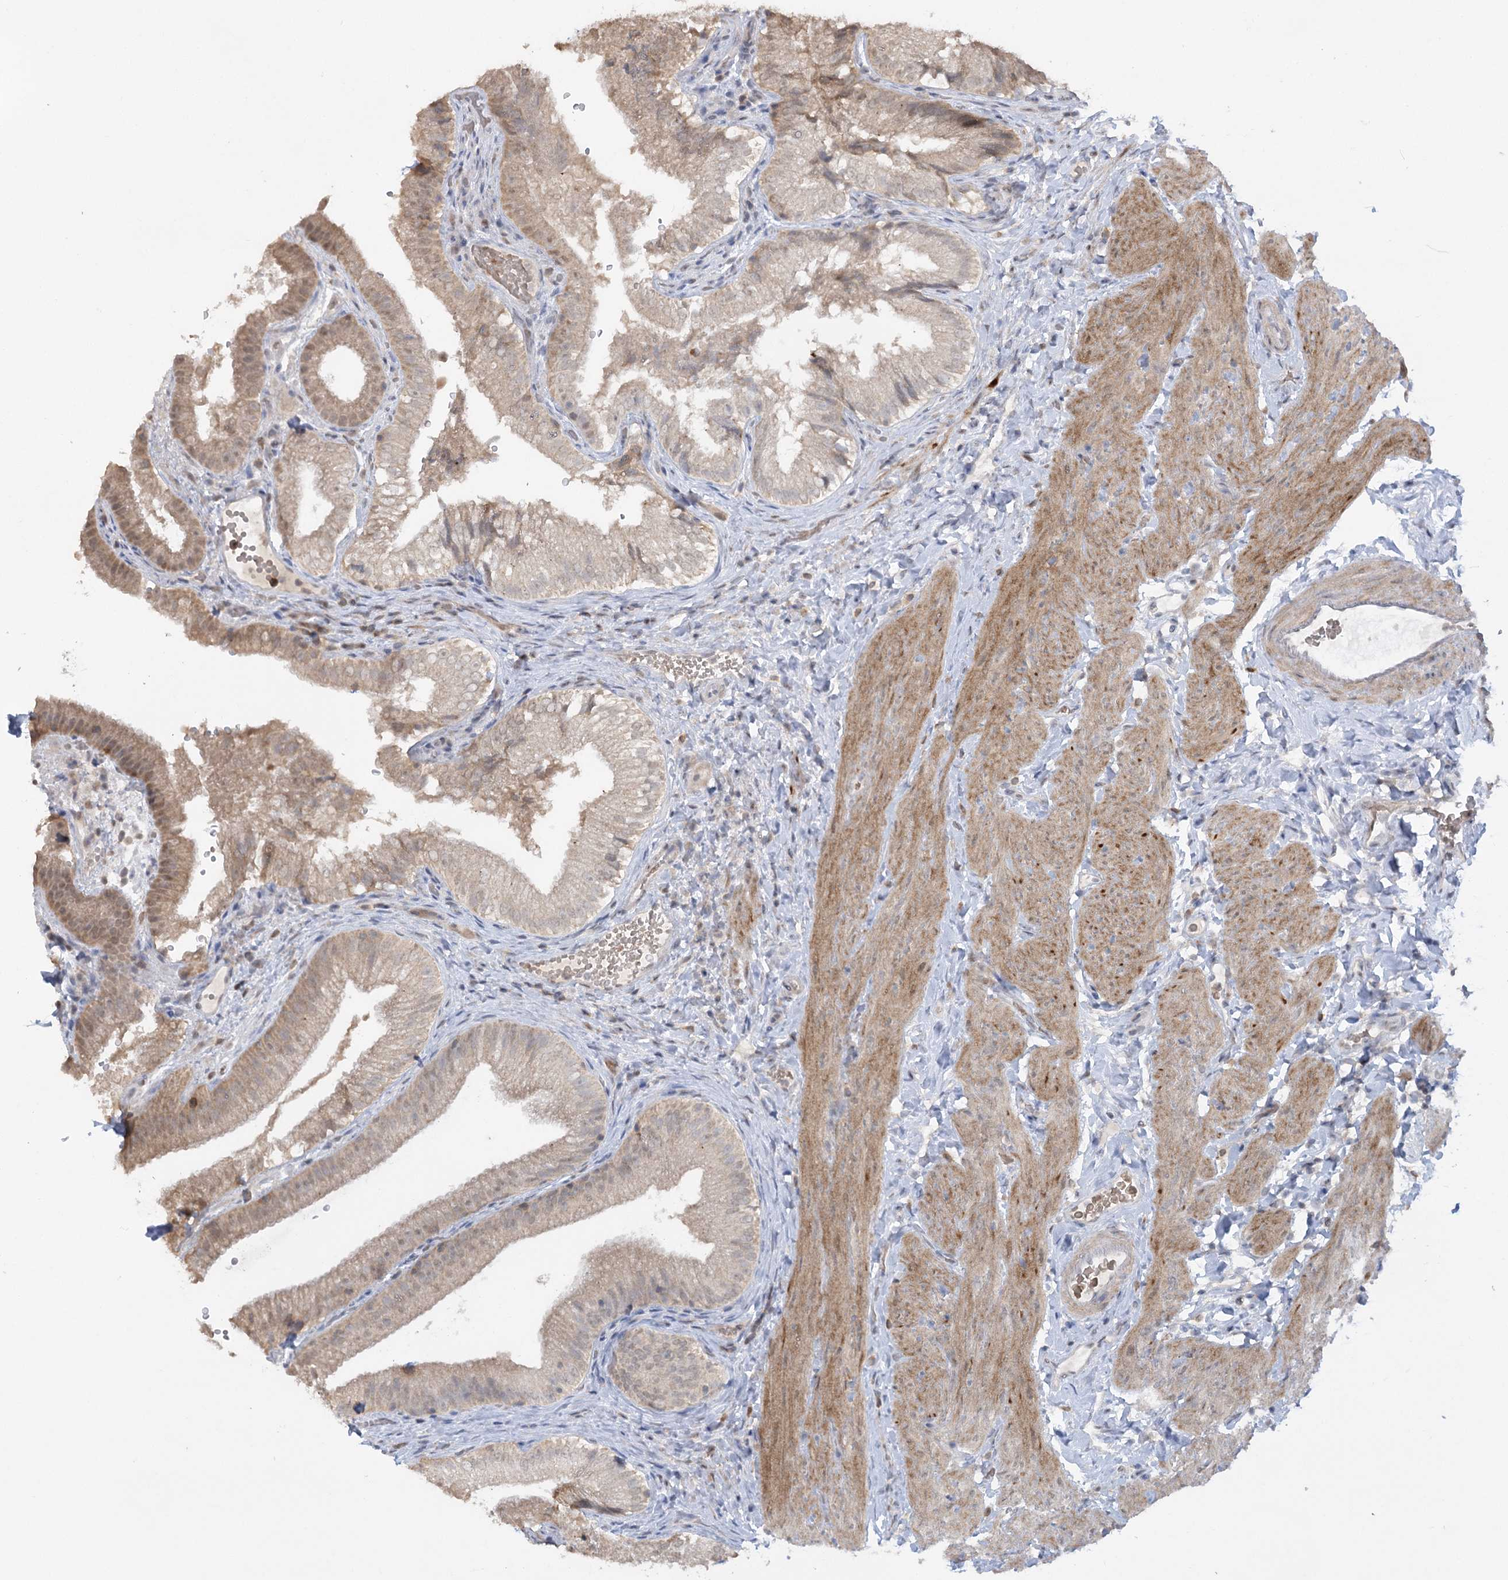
{"staining": {"intensity": "moderate", "quantity": "25%-75%", "location": "cytoplasmic/membranous"}, "tissue": "gallbladder", "cell_type": "Glandular cells", "image_type": "normal", "snomed": [{"axis": "morphology", "description": "Normal tissue, NOS"}, {"axis": "topography", "description": "Gallbladder"}], "caption": "The immunohistochemical stain shows moderate cytoplasmic/membranous staining in glandular cells of unremarkable gallbladder. (brown staining indicates protein expression, while blue staining denotes nuclei).", "gene": "TRAF3IP1", "patient": {"sex": "female", "age": 30}}